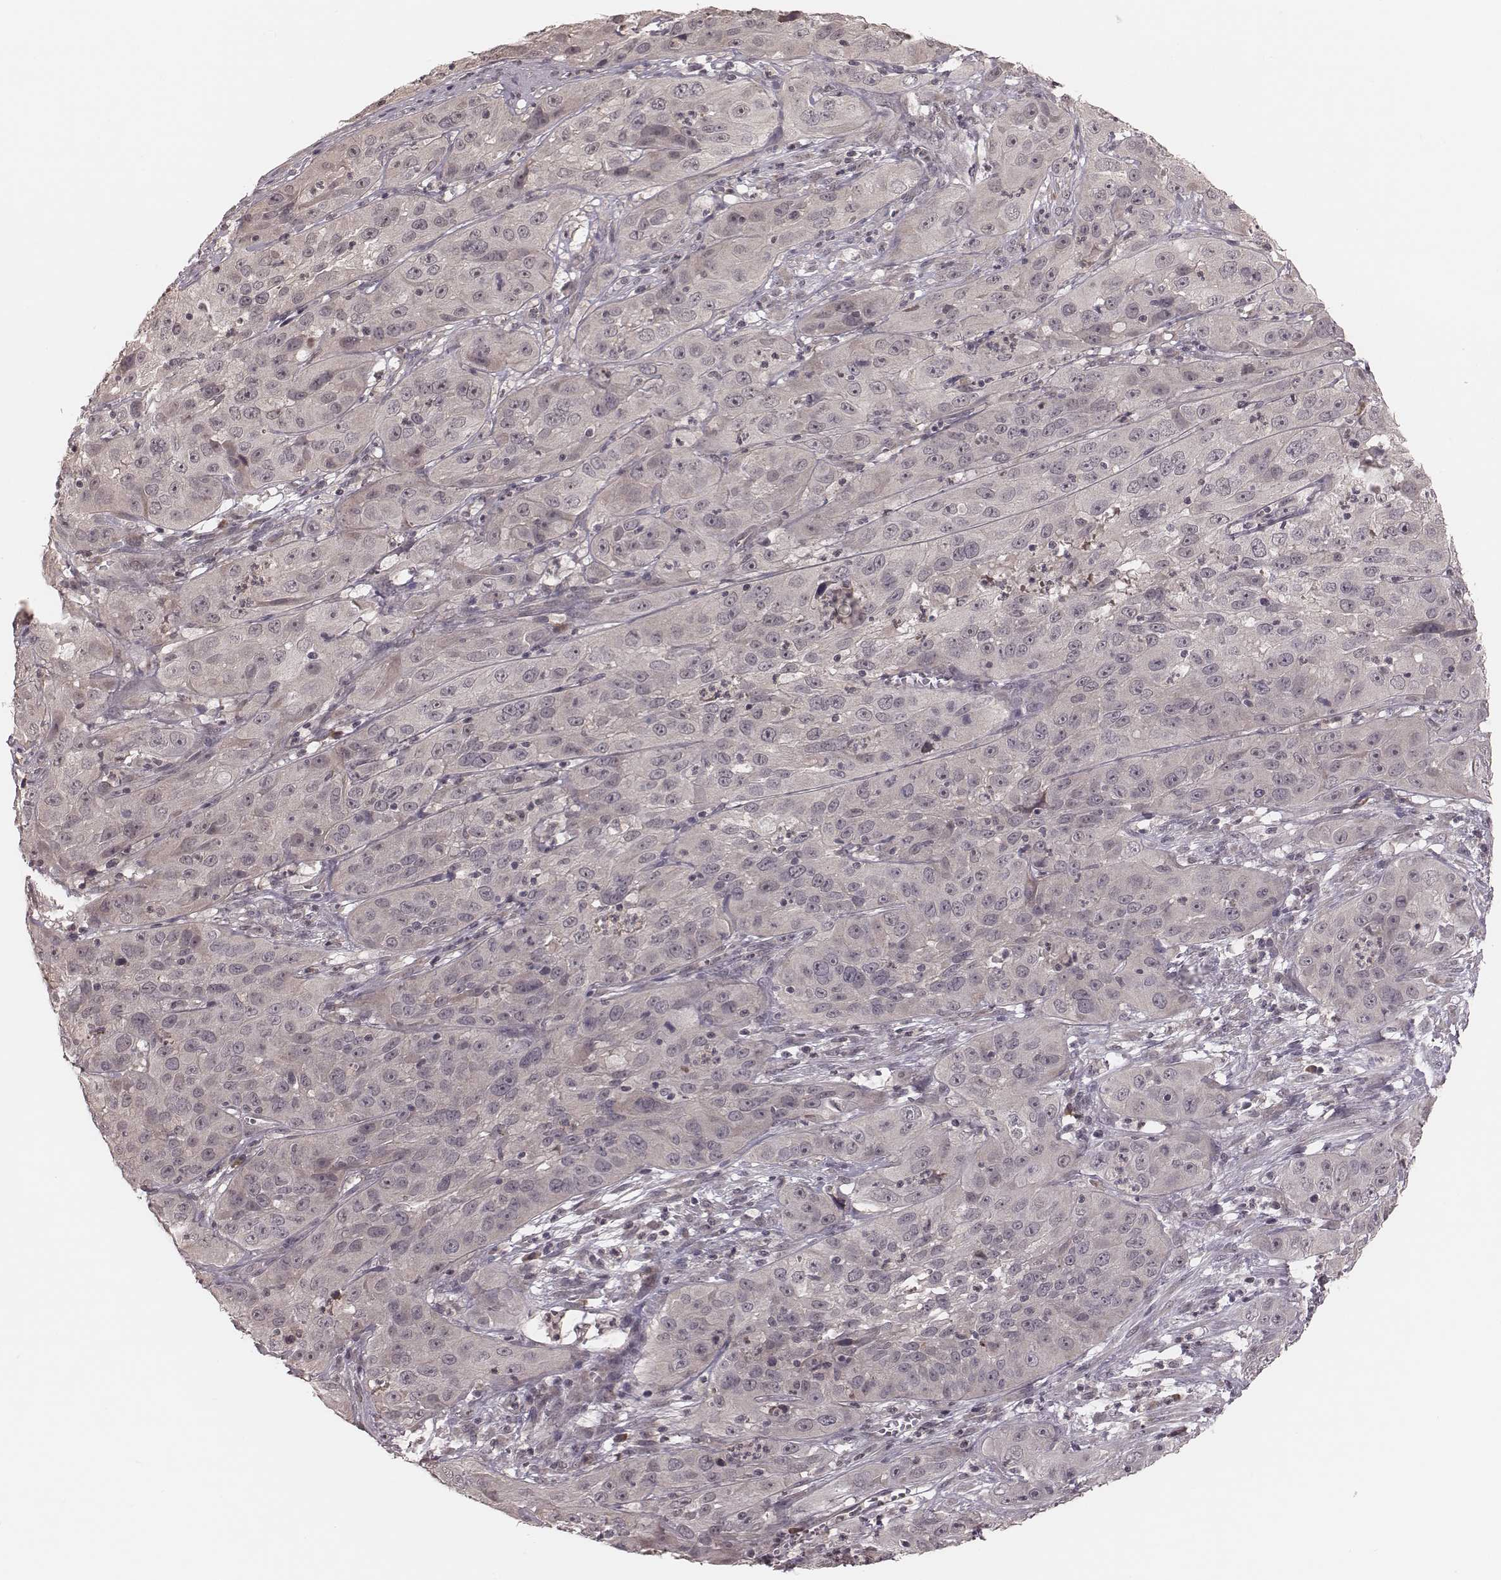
{"staining": {"intensity": "negative", "quantity": "none", "location": "none"}, "tissue": "cervical cancer", "cell_type": "Tumor cells", "image_type": "cancer", "snomed": [{"axis": "morphology", "description": "Squamous cell carcinoma, NOS"}, {"axis": "topography", "description": "Cervix"}], "caption": "The histopathology image displays no staining of tumor cells in cervical cancer.", "gene": "IL5", "patient": {"sex": "female", "age": 32}}